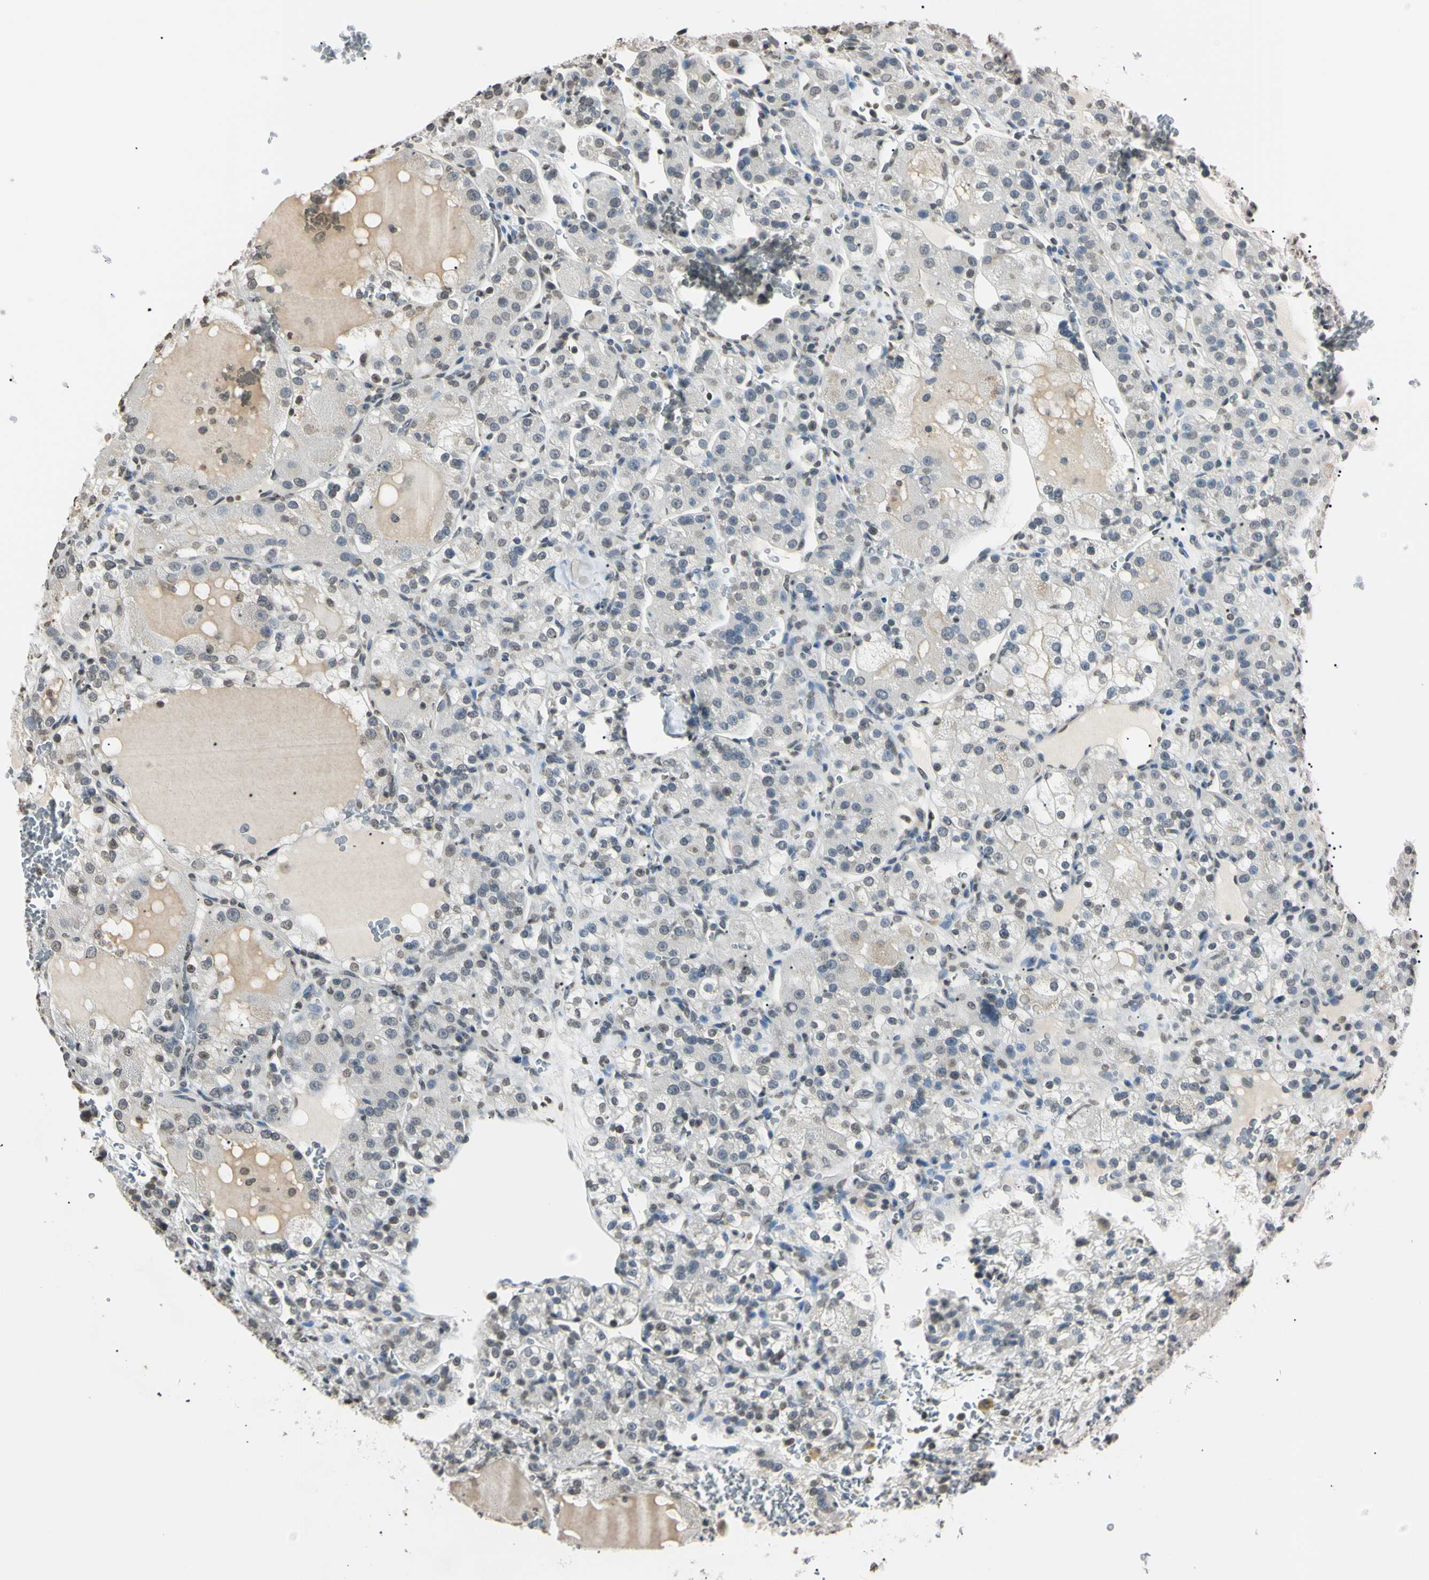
{"staining": {"intensity": "weak", "quantity": "<25%", "location": "nuclear"}, "tissue": "renal cancer", "cell_type": "Tumor cells", "image_type": "cancer", "snomed": [{"axis": "morphology", "description": "Normal tissue, NOS"}, {"axis": "morphology", "description": "Adenocarcinoma, NOS"}, {"axis": "topography", "description": "Kidney"}], "caption": "Immunohistochemistry (IHC) micrograph of human renal cancer (adenocarcinoma) stained for a protein (brown), which exhibits no expression in tumor cells.", "gene": "CDC45", "patient": {"sex": "male", "age": 61}}